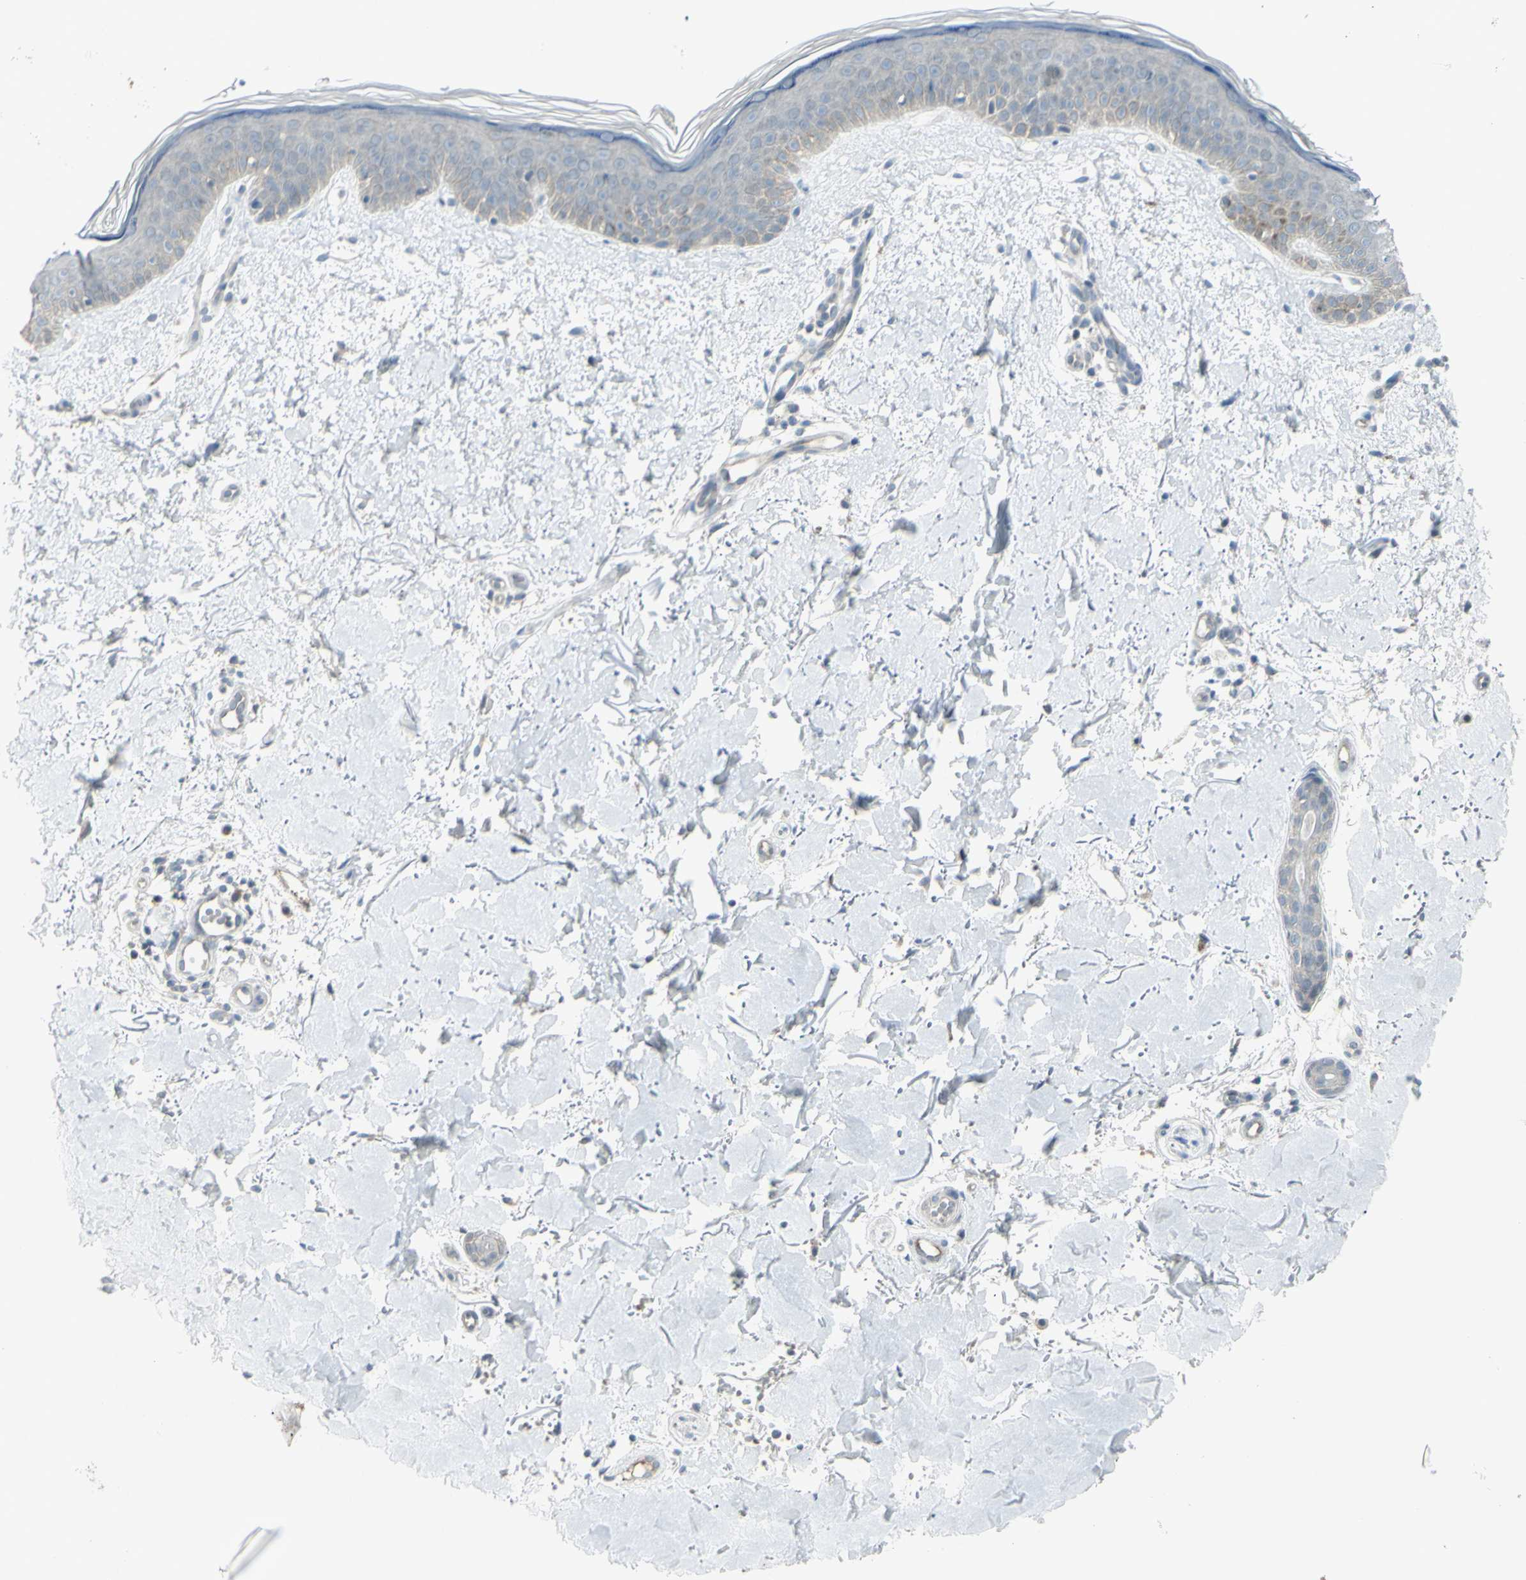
{"staining": {"intensity": "negative", "quantity": "none", "location": "none"}, "tissue": "skin", "cell_type": "Fibroblasts", "image_type": "normal", "snomed": [{"axis": "morphology", "description": "Normal tissue, NOS"}, {"axis": "topography", "description": "Skin"}], "caption": "Protein analysis of unremarkable skin reveals no significant staining in fibroblasts. The staining was performed using DAB to visualize the protein expression in brown, while the nuclei were stained in blue with hematoxylin (Magnification: 20x).", "gene": "SH3GL2", "patient": {"sex": "female", "age": 56}}